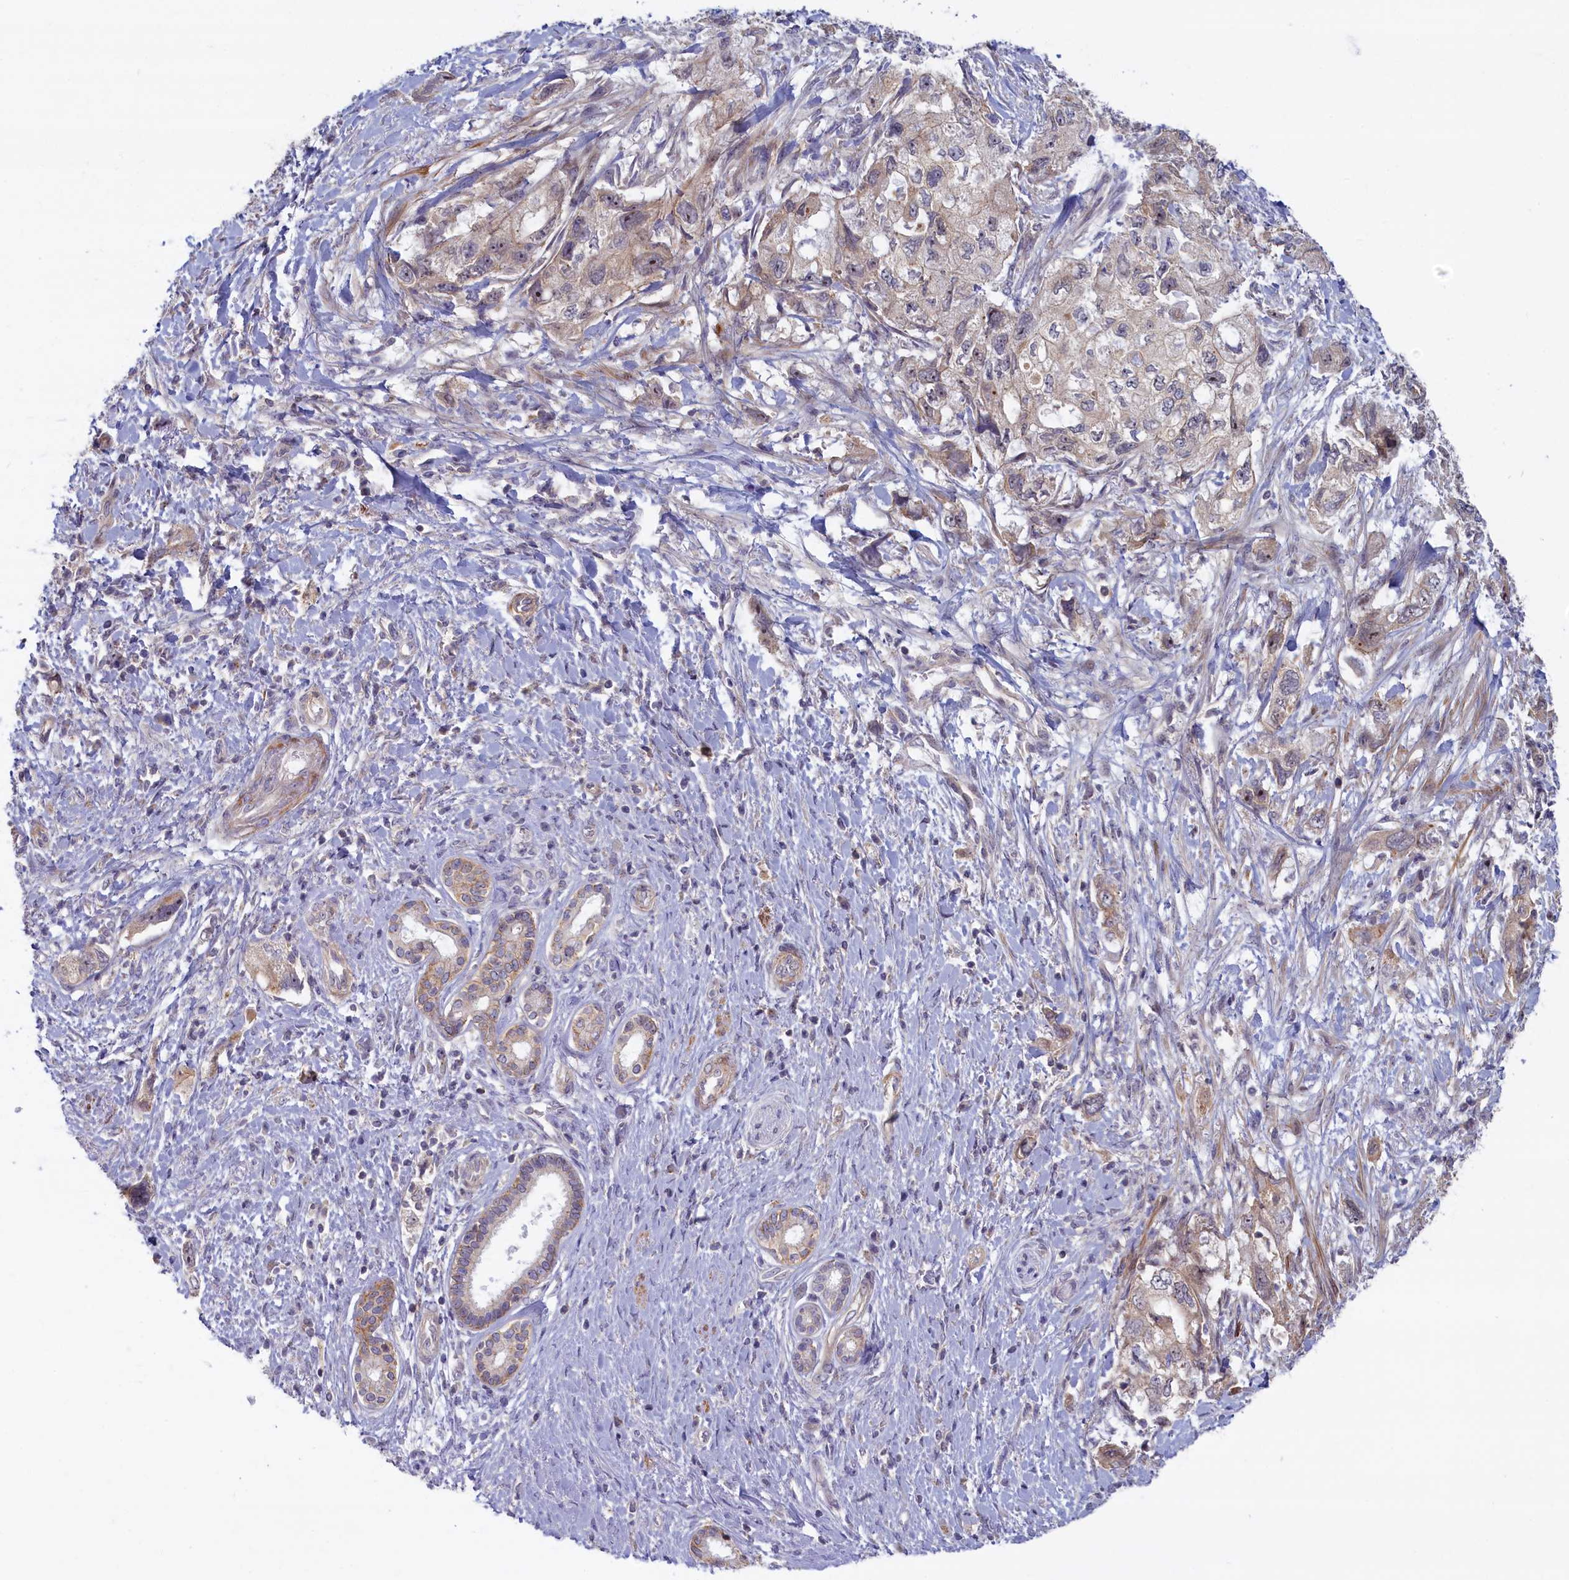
{"staining": {"intensity": "negative", "quantity": "none", "location": "none"}, "tissue": "pancreatic cancer", "cell_type": "Tumor cells", "image_type": "cancer", "snomed": [{"axis": "morphology", "description": "Adenocarcinoma, NOS"}, {"axis": "topography", "description": "Pancreas"}], "caption": "Tumor cells are negative for brown protein staining in pancreatic cancer (adenocarcinoma).", "gene": "TRPM4", "patient": {"sex": "female", "age": 73}}